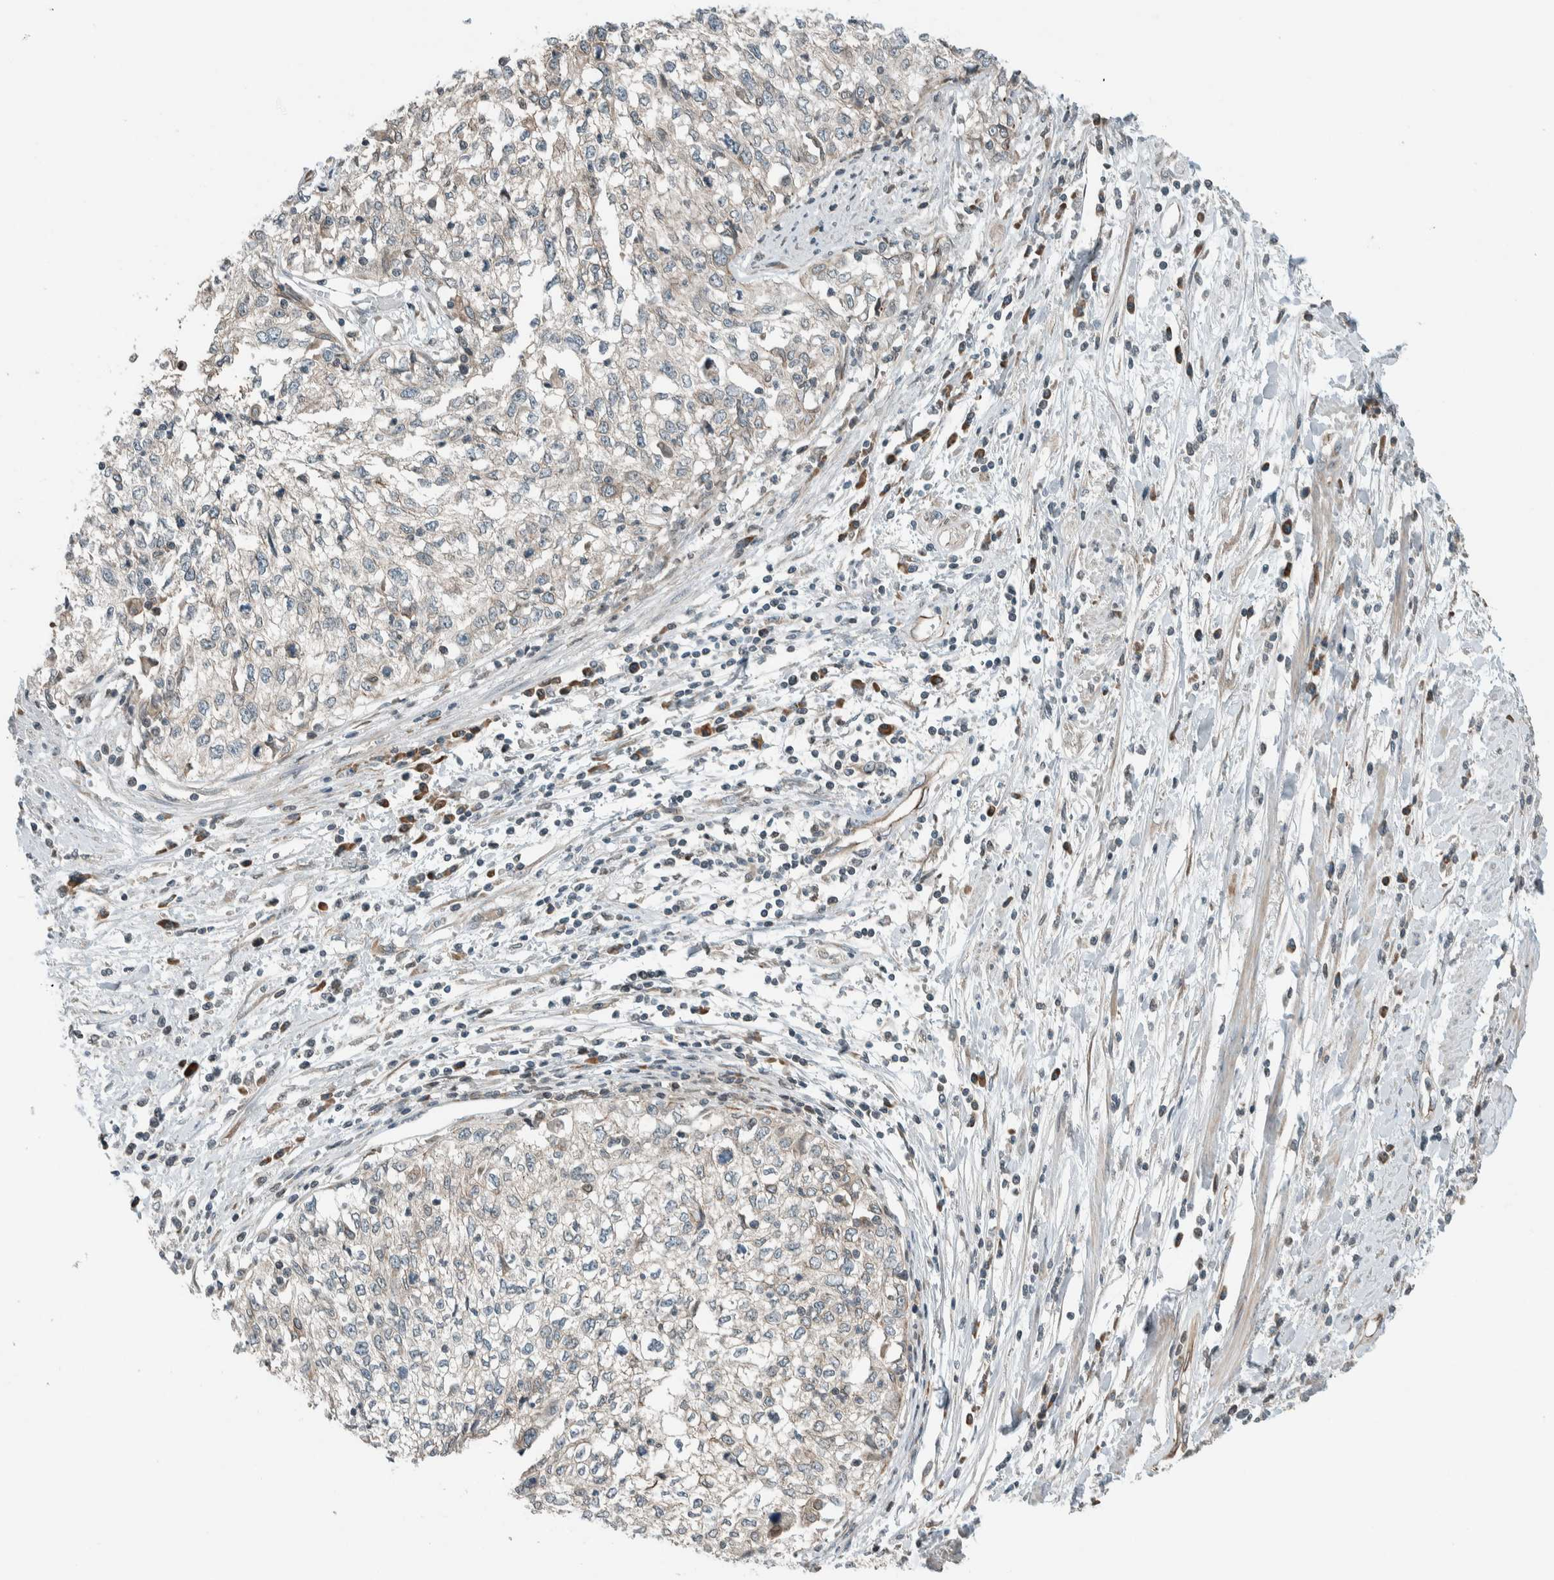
{"staining": {"intensity": "negative", "quantity": "none", "location": "none"}, "tissue": "cervical cancer", "cell_type": "Tumor cells", "image_type": "cancer", "snomed": [{"axis": "morphology", "description": "Squamous cell carcinoma, NOS"}, {"axis": "topography", "description": "Cervix"}], "caption": "The micrograph exhibits no staining of tumor cells in squamous cell carcinoma (cervical).", "gene": "SEL1L", "patient": {"sex": "female", "age": 57}}